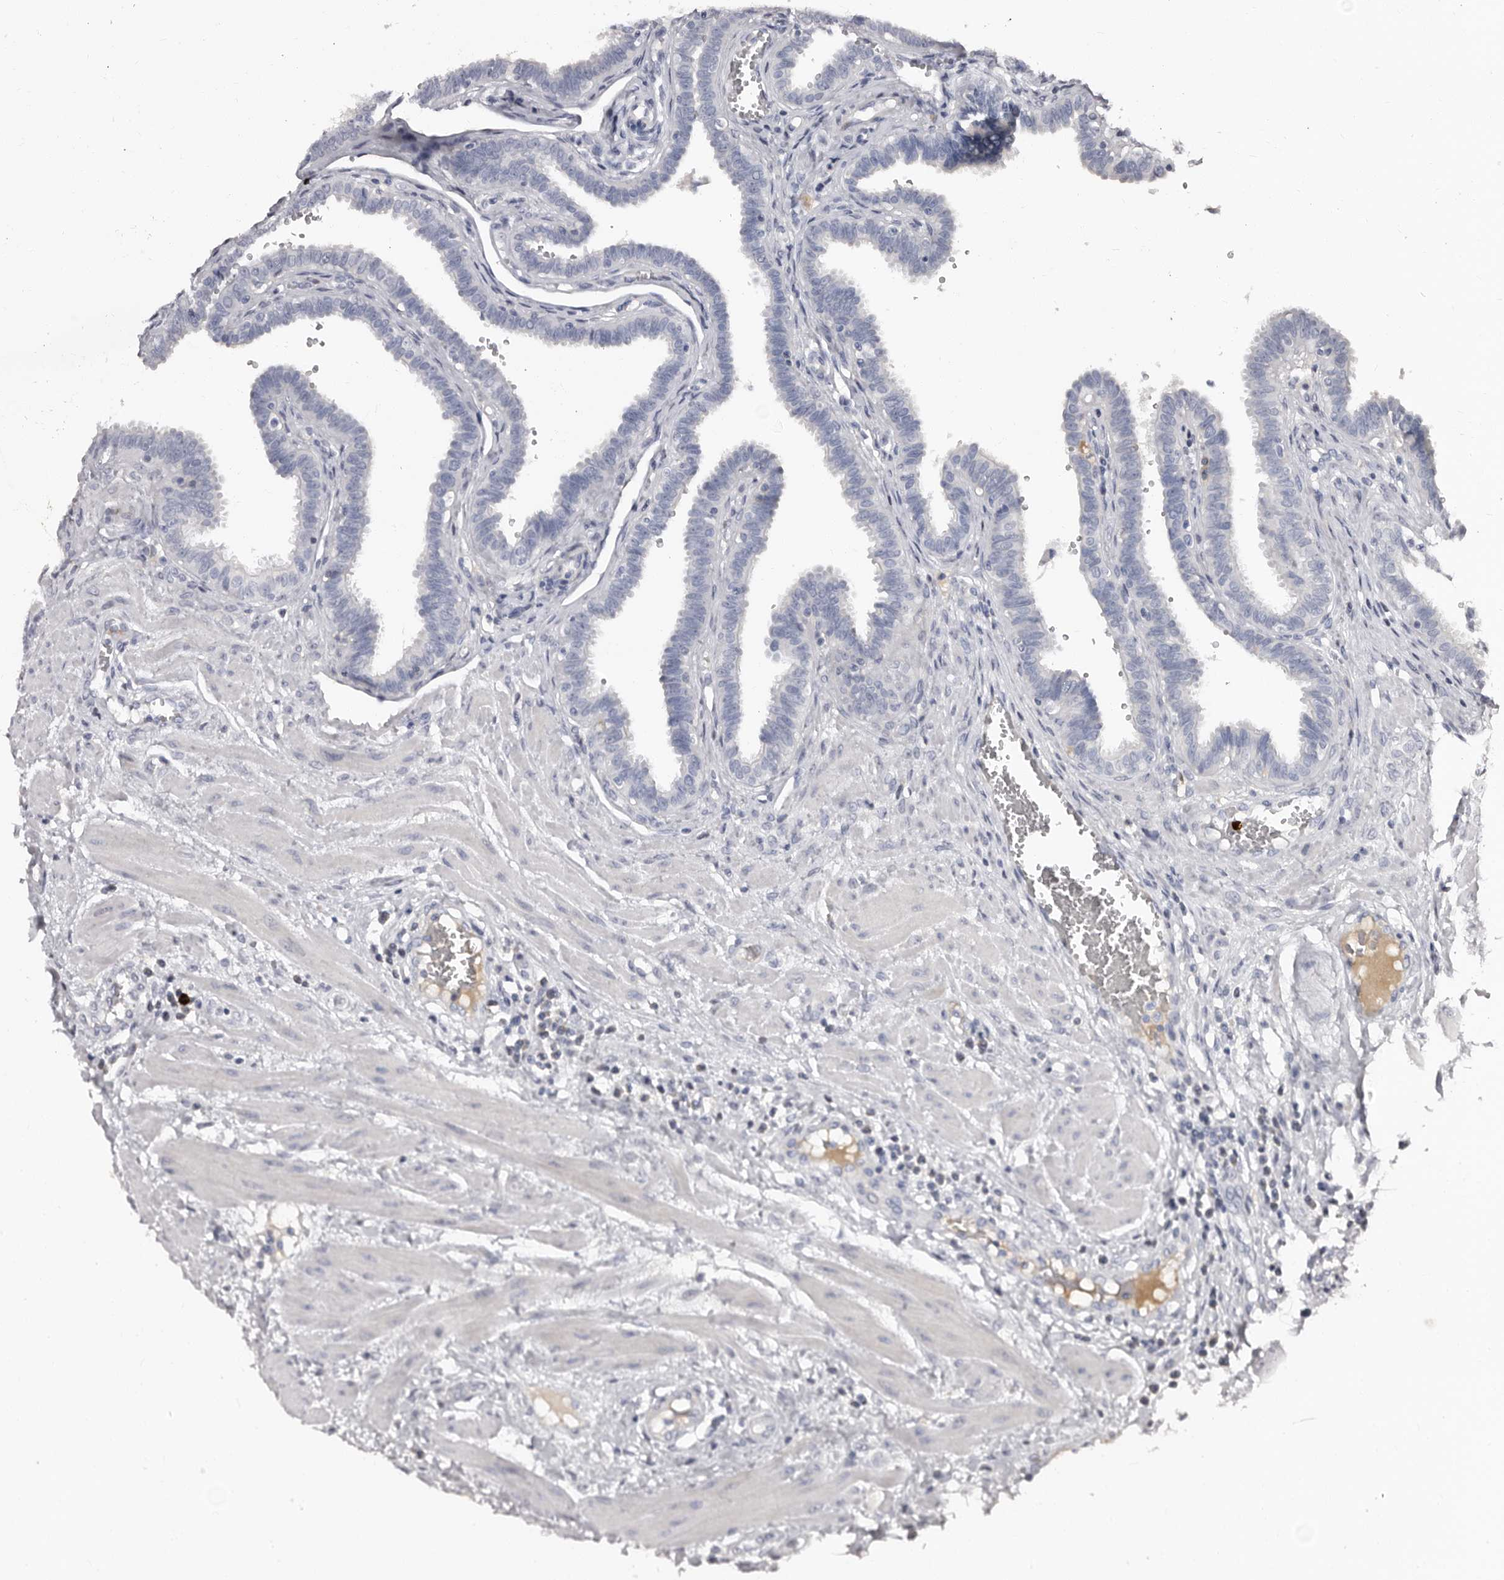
{"staining": {"intensity": "negative", "quantity": "none", "location": "none"}, "tissue": "fallopian tube", "cell_type": "Glandular cells", "image_type": "normal", "snomed": [{"axis": "morphology", "description": "Normal tissue, NOS"}, {"axis": "topography", "description": "Fallopian tube"}], "caption": "Human fallopian tube stained for a protein using immunohistochemistry reveals no expression in glandular cells.", "gene": "TBC1D22B", "patient": {"sex": "female", "age": 32}}